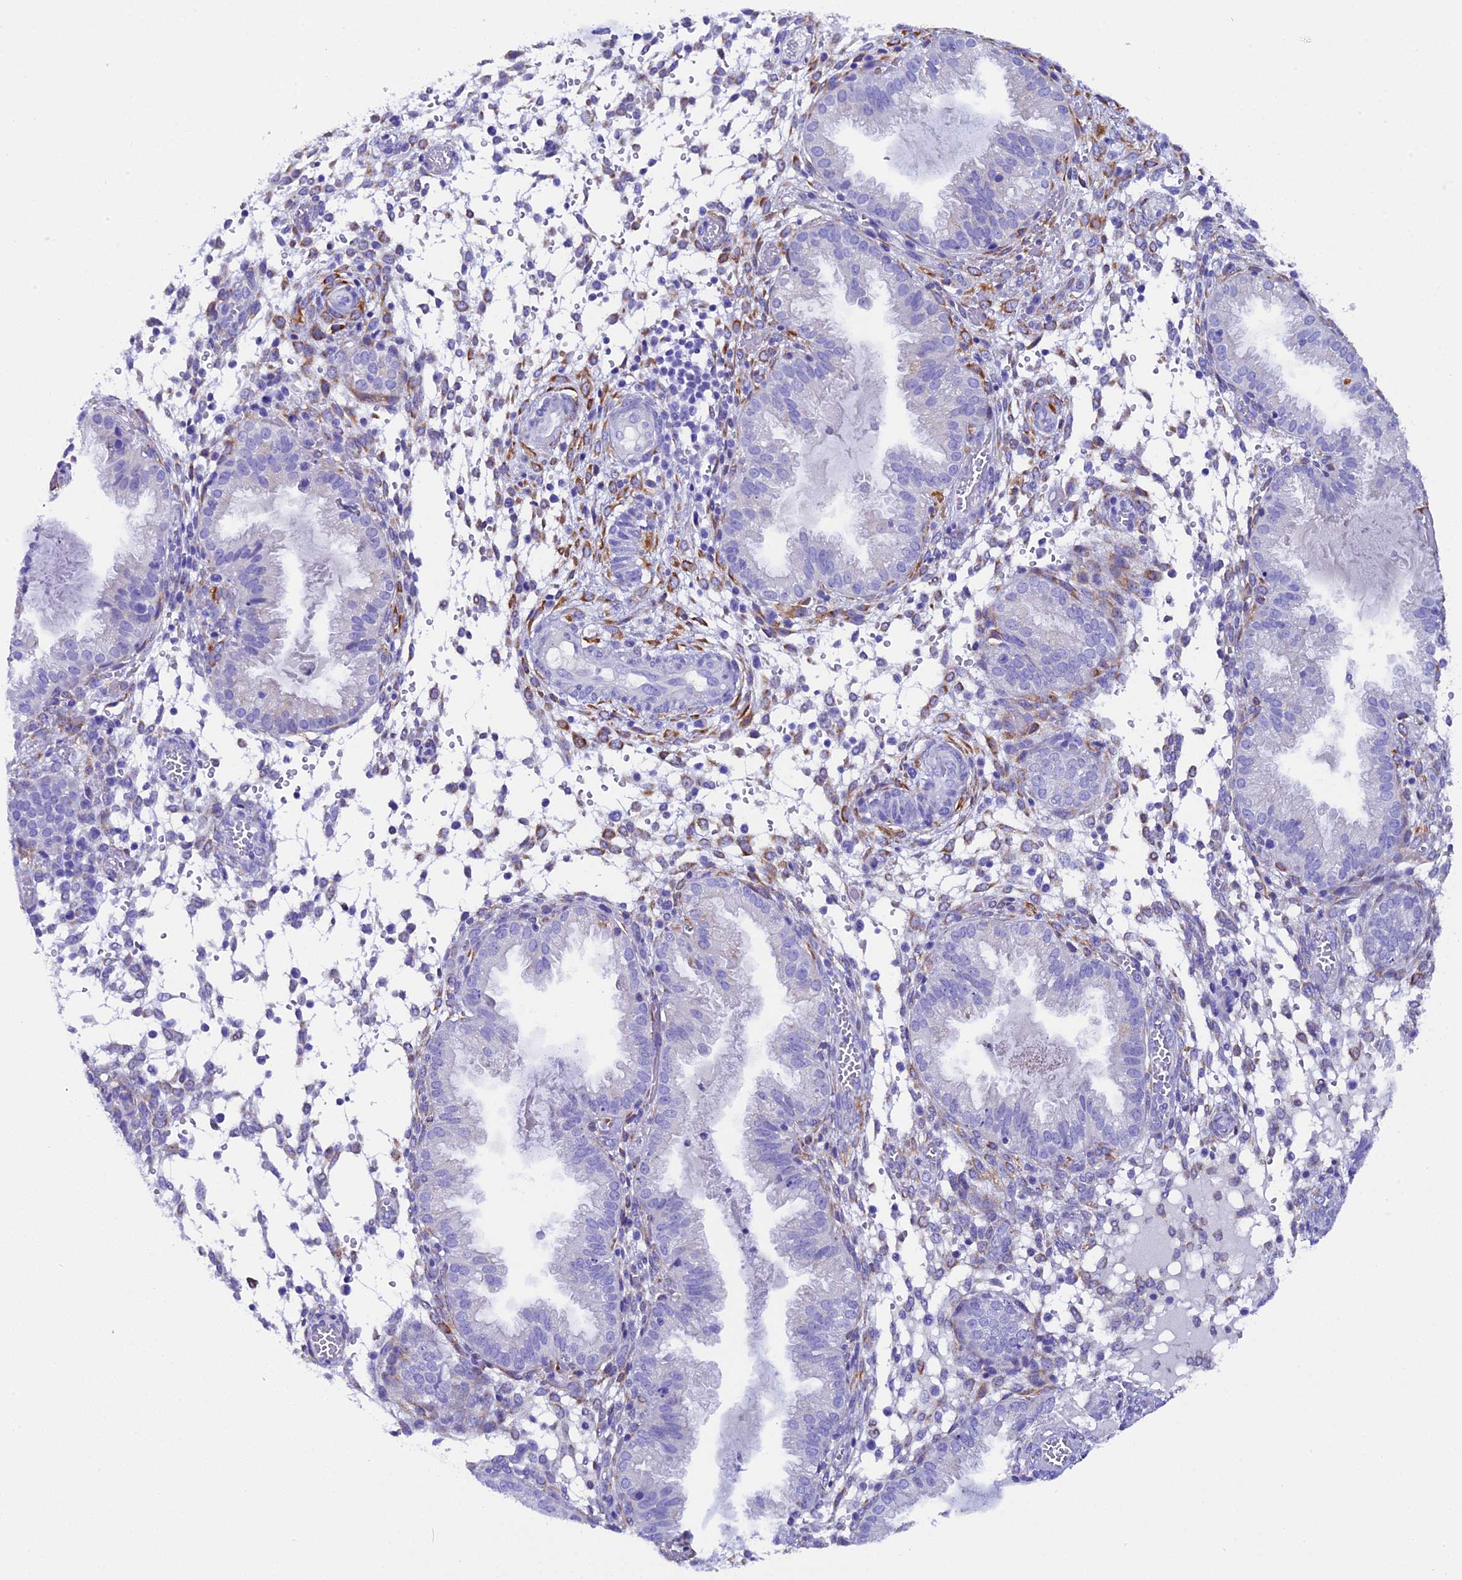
{"staining": {"intensity": "moderate", "quantity": "<25%", "location": "cytoplasmic/membranous"}, "tissue": "endometrium", "cell_type": "Cells in endometrial stroma", "image_type": "normal", "snomed": [{"axis": "morphology", "description": "Normal tissue, NOS"}, {"axis": "topography", "description": "Endometrium"}], "caption": "Immunohistochemistry photomicrograph of normal human endometrium stained for a protein (brown), which shows low levels of moderate cytoplasmic/membranous positivity in approximately <25% of cells in endometrial stroma.", "gene": "FKBP11", "patient": {"sex": "female", "age": 33}}